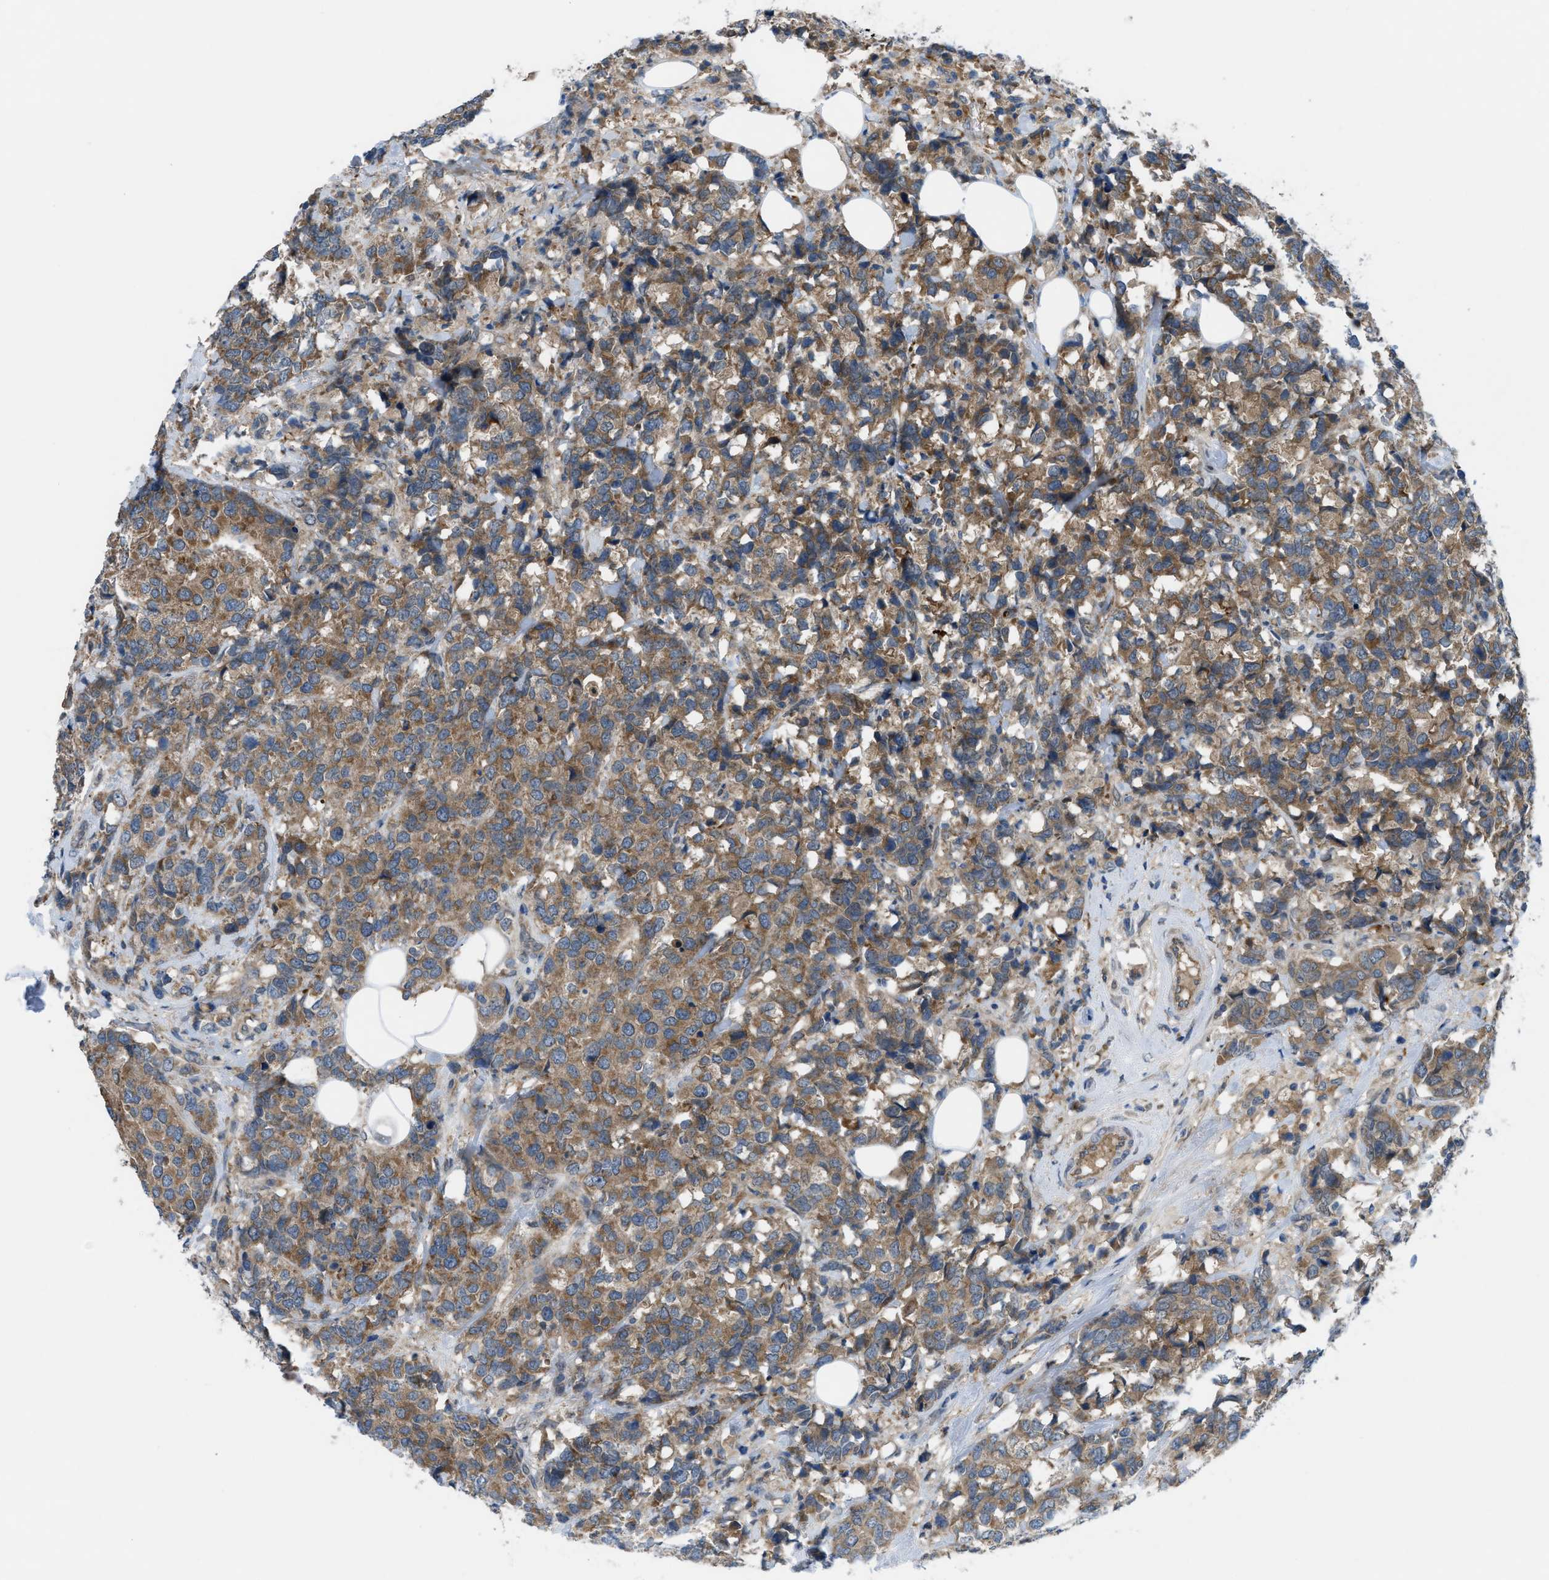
{"staining": {"intensity": "moderate", "quantity": ">75%", "location": "cytoplasmic/membranous"}, "tissue": "breast cancer", "cell_type": "Tumor cells", "image_type": "cancer", "snomed": [{"axis": "morphology", "description": "Lobular carcinoma"}, {"axis": "topography", "description": "Breast"}], "caption": "DAB immunohistochemical staining of breast cancer (lobular carcinoma) displays moderate cytoplasmic/membranous protein expression in approximately >75% of tumor cells.", "gene": "BAZ2B", "patient": {"sex": "female", "age": 59}}